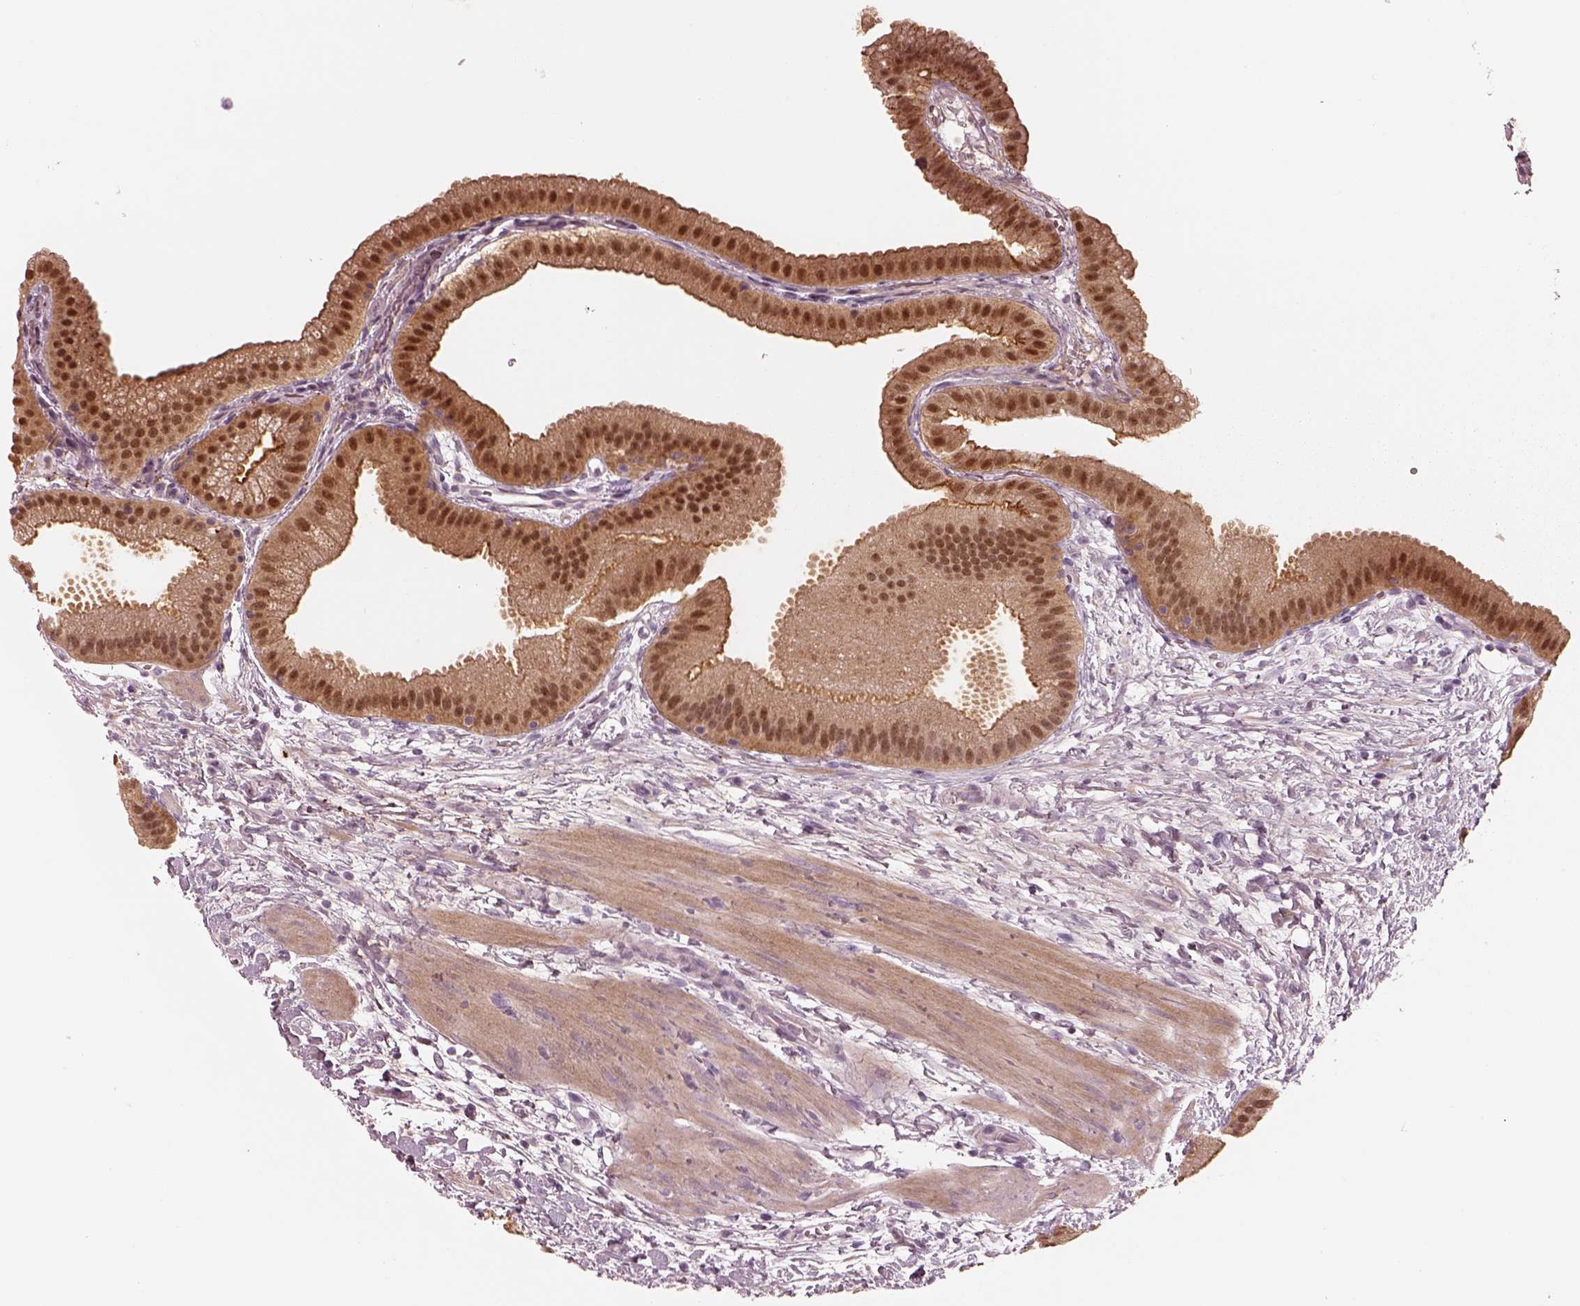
{"staining": {"intensity": "strong", "quantity": ">75%", "location": "cytoplasmic/membranous,nuclear"}, "tissue": "gallbladder", "cell_type": "Glandular cells", "image_type": "normal", "snomed": [{"axis": "morphology", "description": "Normal tissue, NOS"}, {"axis": "topography", "description": "Gallbladder"}], "caption": "Gallbladder stained with immunohistochemistry (IHC) exhibits strong cytoplasmic/membranous,nuclear positivity in approximately >75% of glandular cells. The protein of interest is shown in brown color, while the nuclei are stained blue.", "gene": "SDCBP2", "patient": {"sex": "female", "age": 63}}